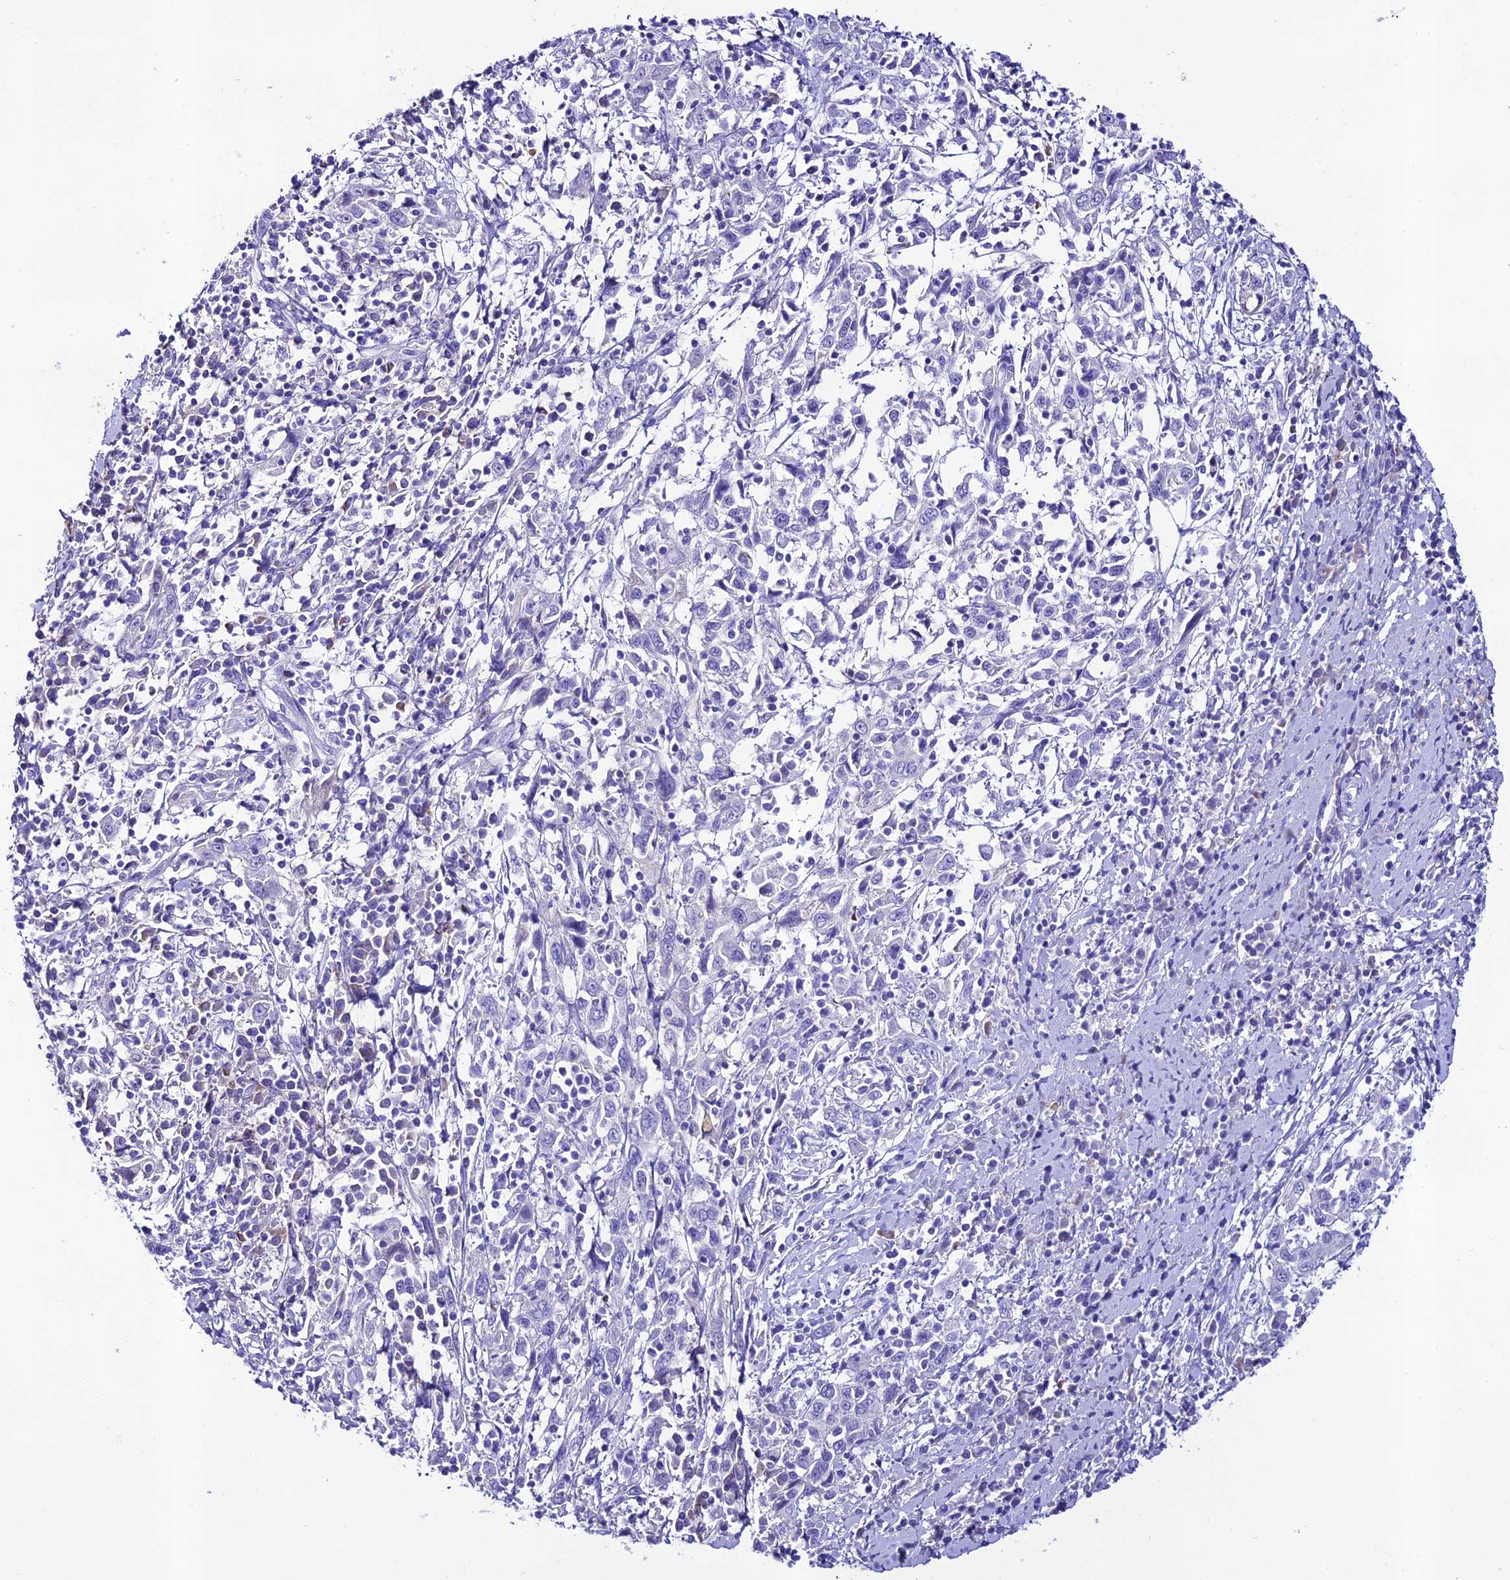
{"staining": {"intensity": "negative", "quantity": "none", "location": "none"}, "tissue": "cervical cancer", "cell_type": "Tumor cells", "image_type": "cancer", "snomed": [{"axis": "morphology", "description": "Squamous cell carcinoma, NOS"}, {"axis": "topography", "description": "Cervix"}], "caption": "Tumor cells show no significant protein staining in squamous cell carcinoma (cervical).", "gene": "NLRP6", "patient": {"sex": "female", "age": 46}}